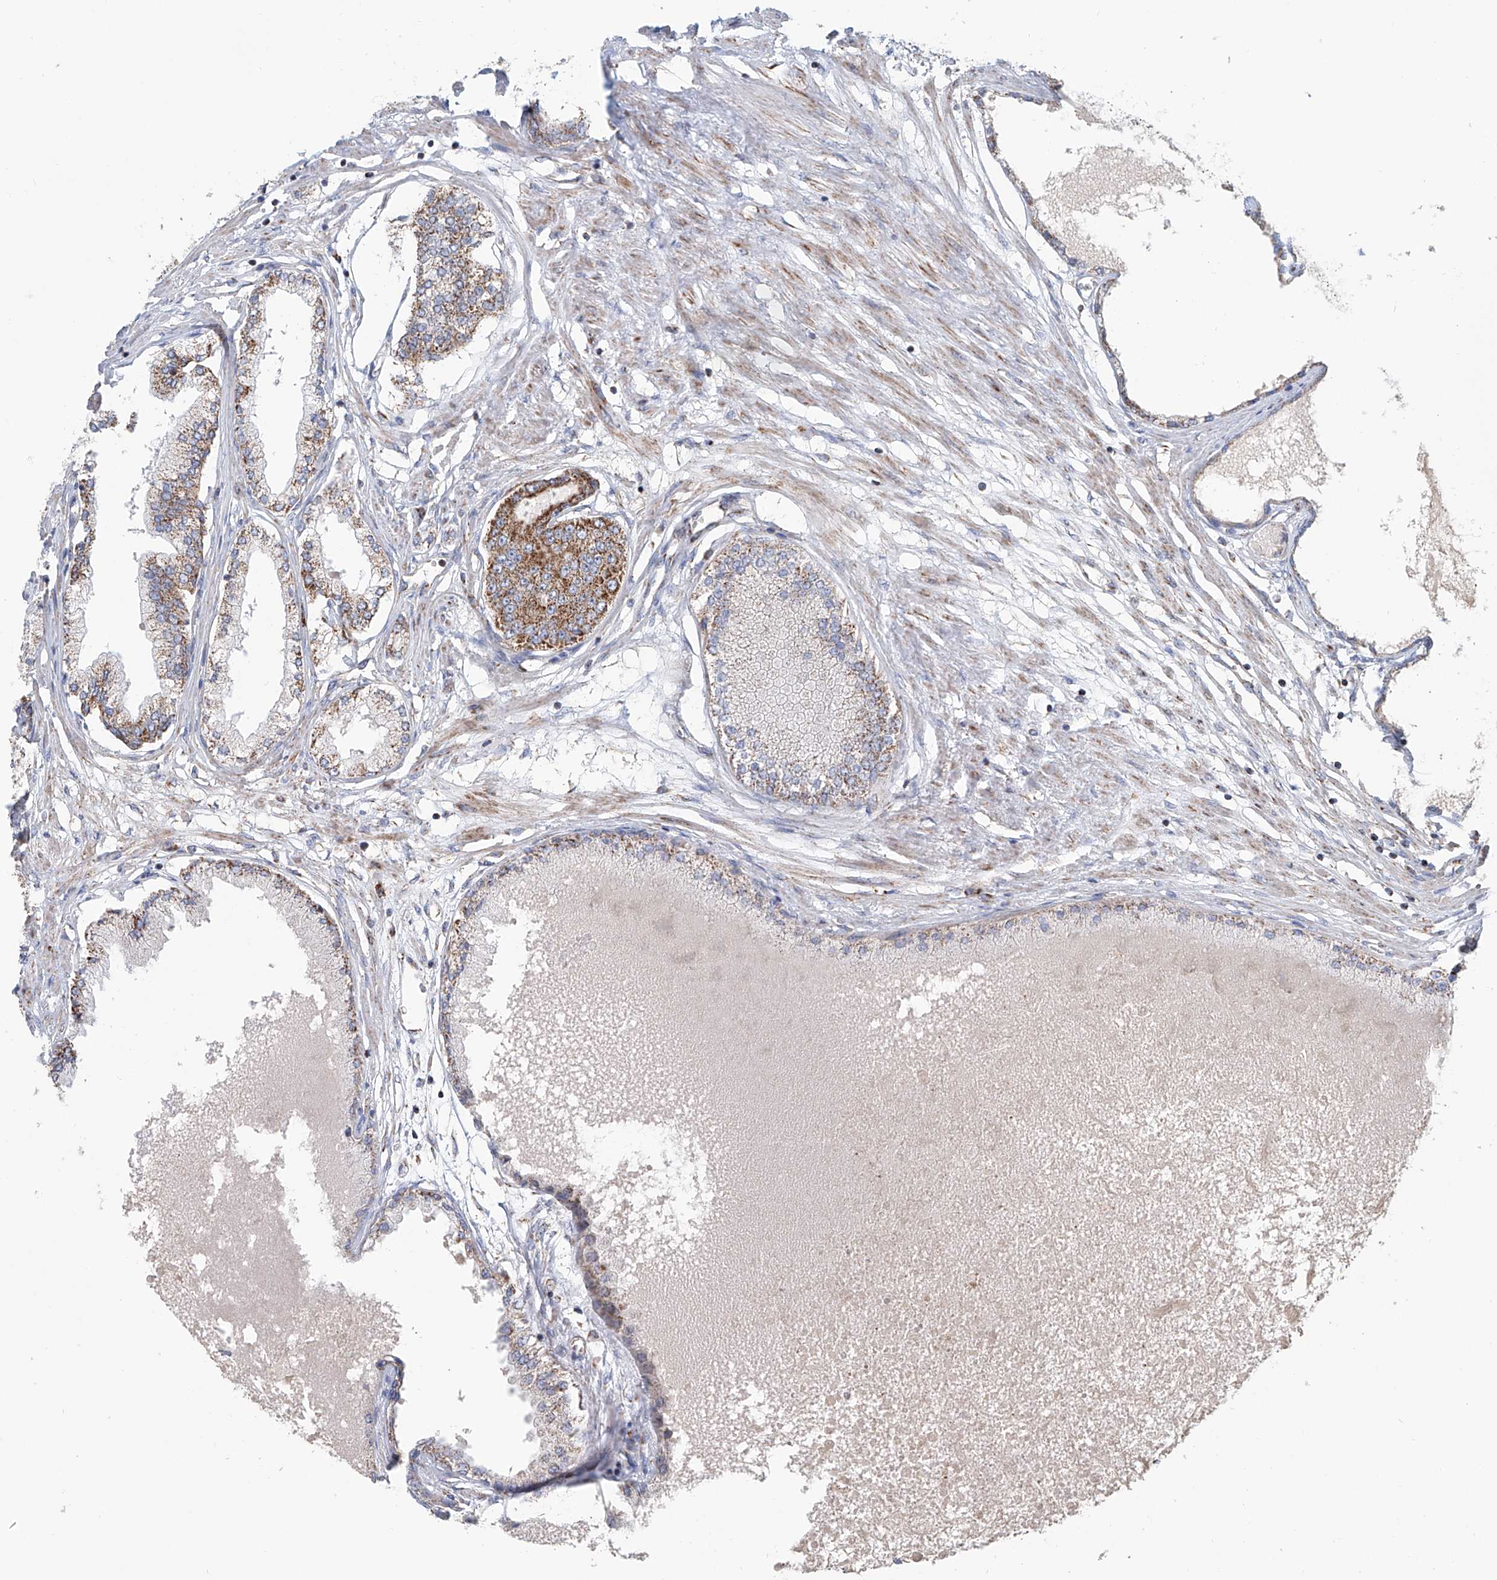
{"staining": {"intensity": "moderate", "quantity": ">75%", "location": "cytoplasmic/membranous"}, "tissue": "prostate cancer", "cell_type": "Tumor cells", "image_type": "cancer", "snomed": [{"axis": "morphology", "description": "Adenocarcinoma, Low grade"}, {"axis": "topography", "description": "Prostate"}], "caption": "DAB (3,3'-diaminobenzidine) immunohistochemical staining of human prostate cancer (low-grade adenocarcinoma) shows moderate cytoplasmic/membranous protein expression in about >75% of tumor cells.", "gene": "MCL1", "patient": {"sex": "male", "age": 63}}